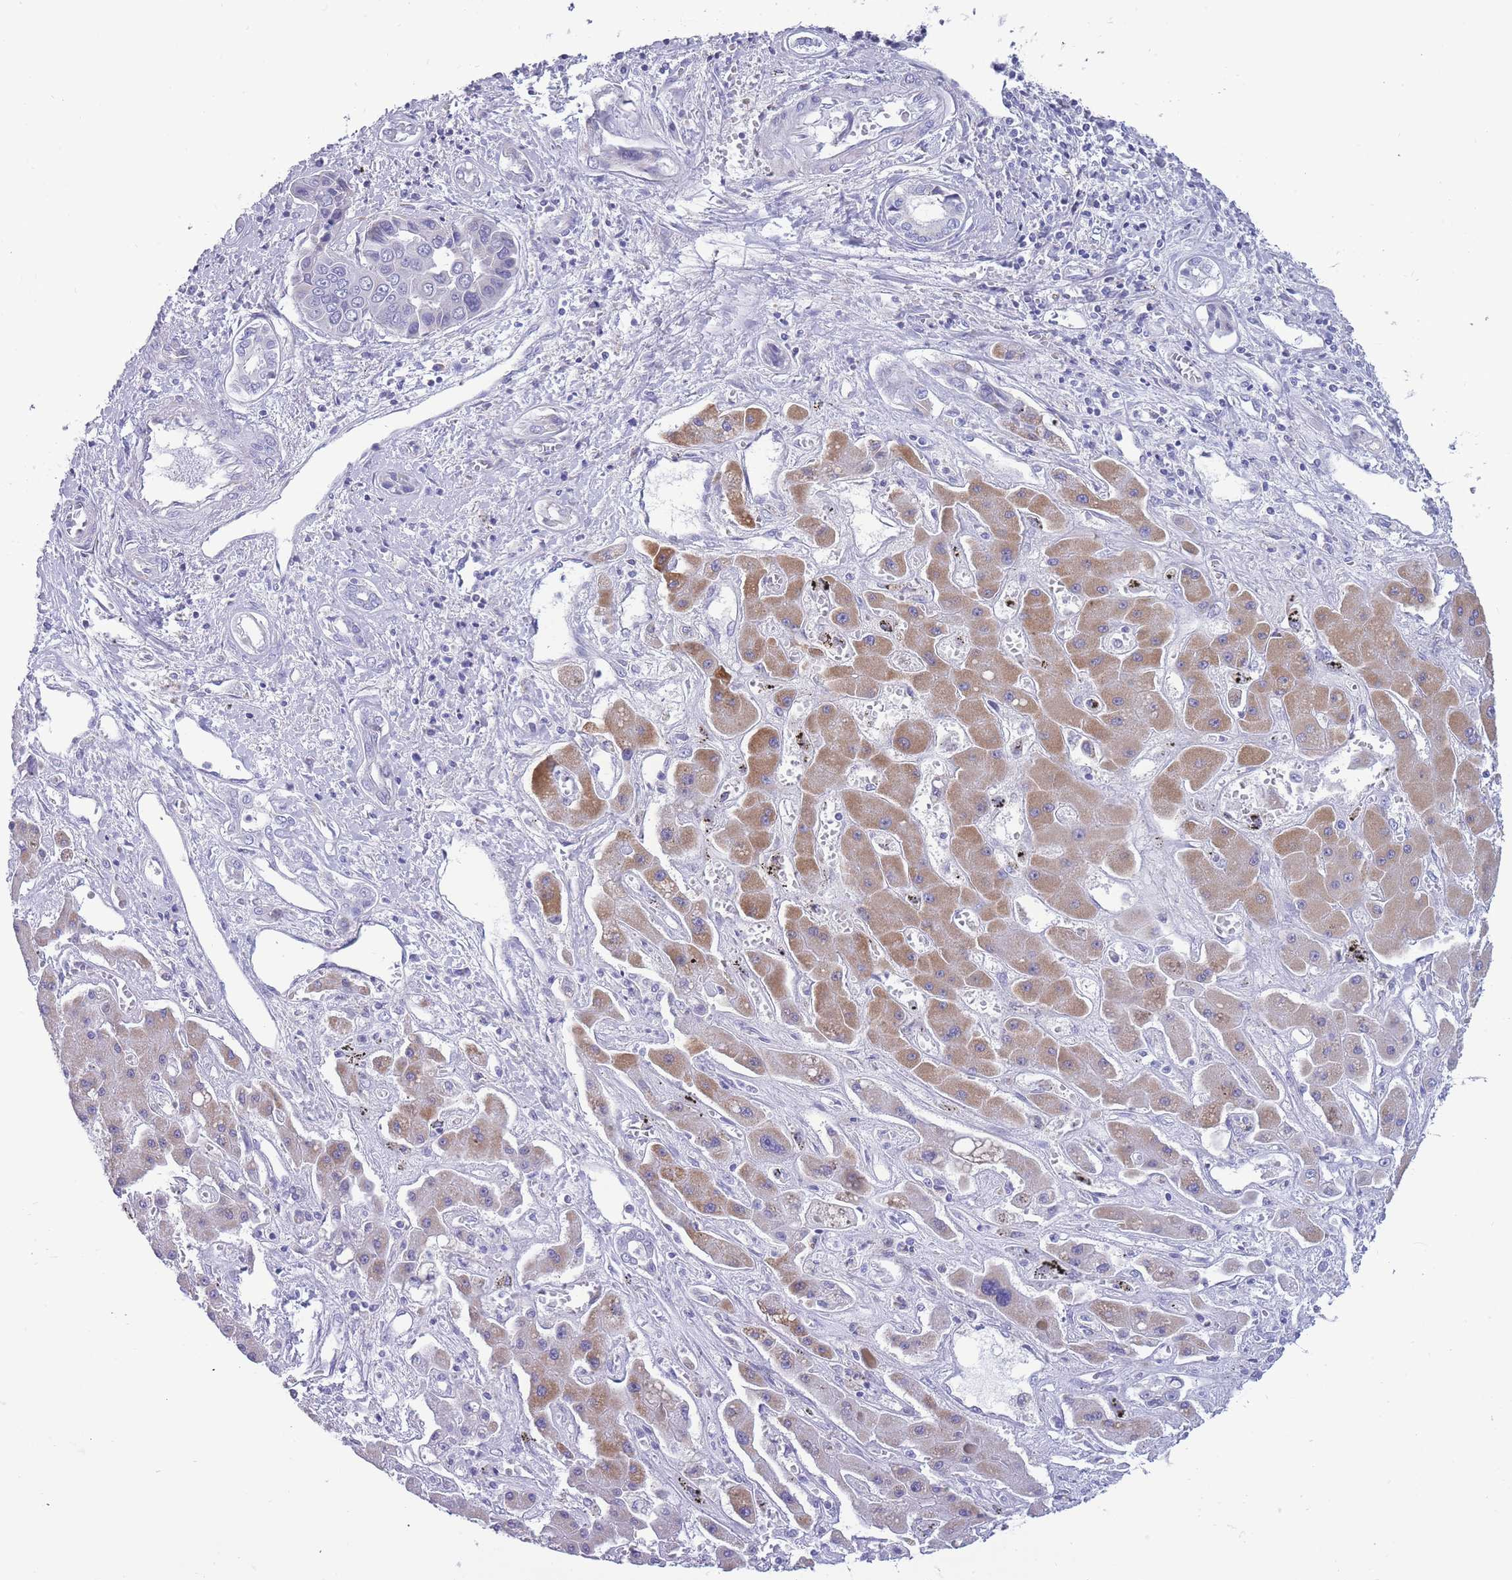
{"staining": {"intensity": "negative", "quantity": "none", "location": "none"}, "tissue": "liver cancer", "cell_type": "Tumor cells", "image_type": "cancer", "snomed": [{"axis": "morphology", "description": "Cholangiocarcinoma"}, {"axis": "topography", "description": "Liver"}], "caption": "Image shows no significant protein staining in tumor cells of liver cholangiocarcinoma.", "gene": "INTS2", "patient": {"sex": "male", "age": 67}}